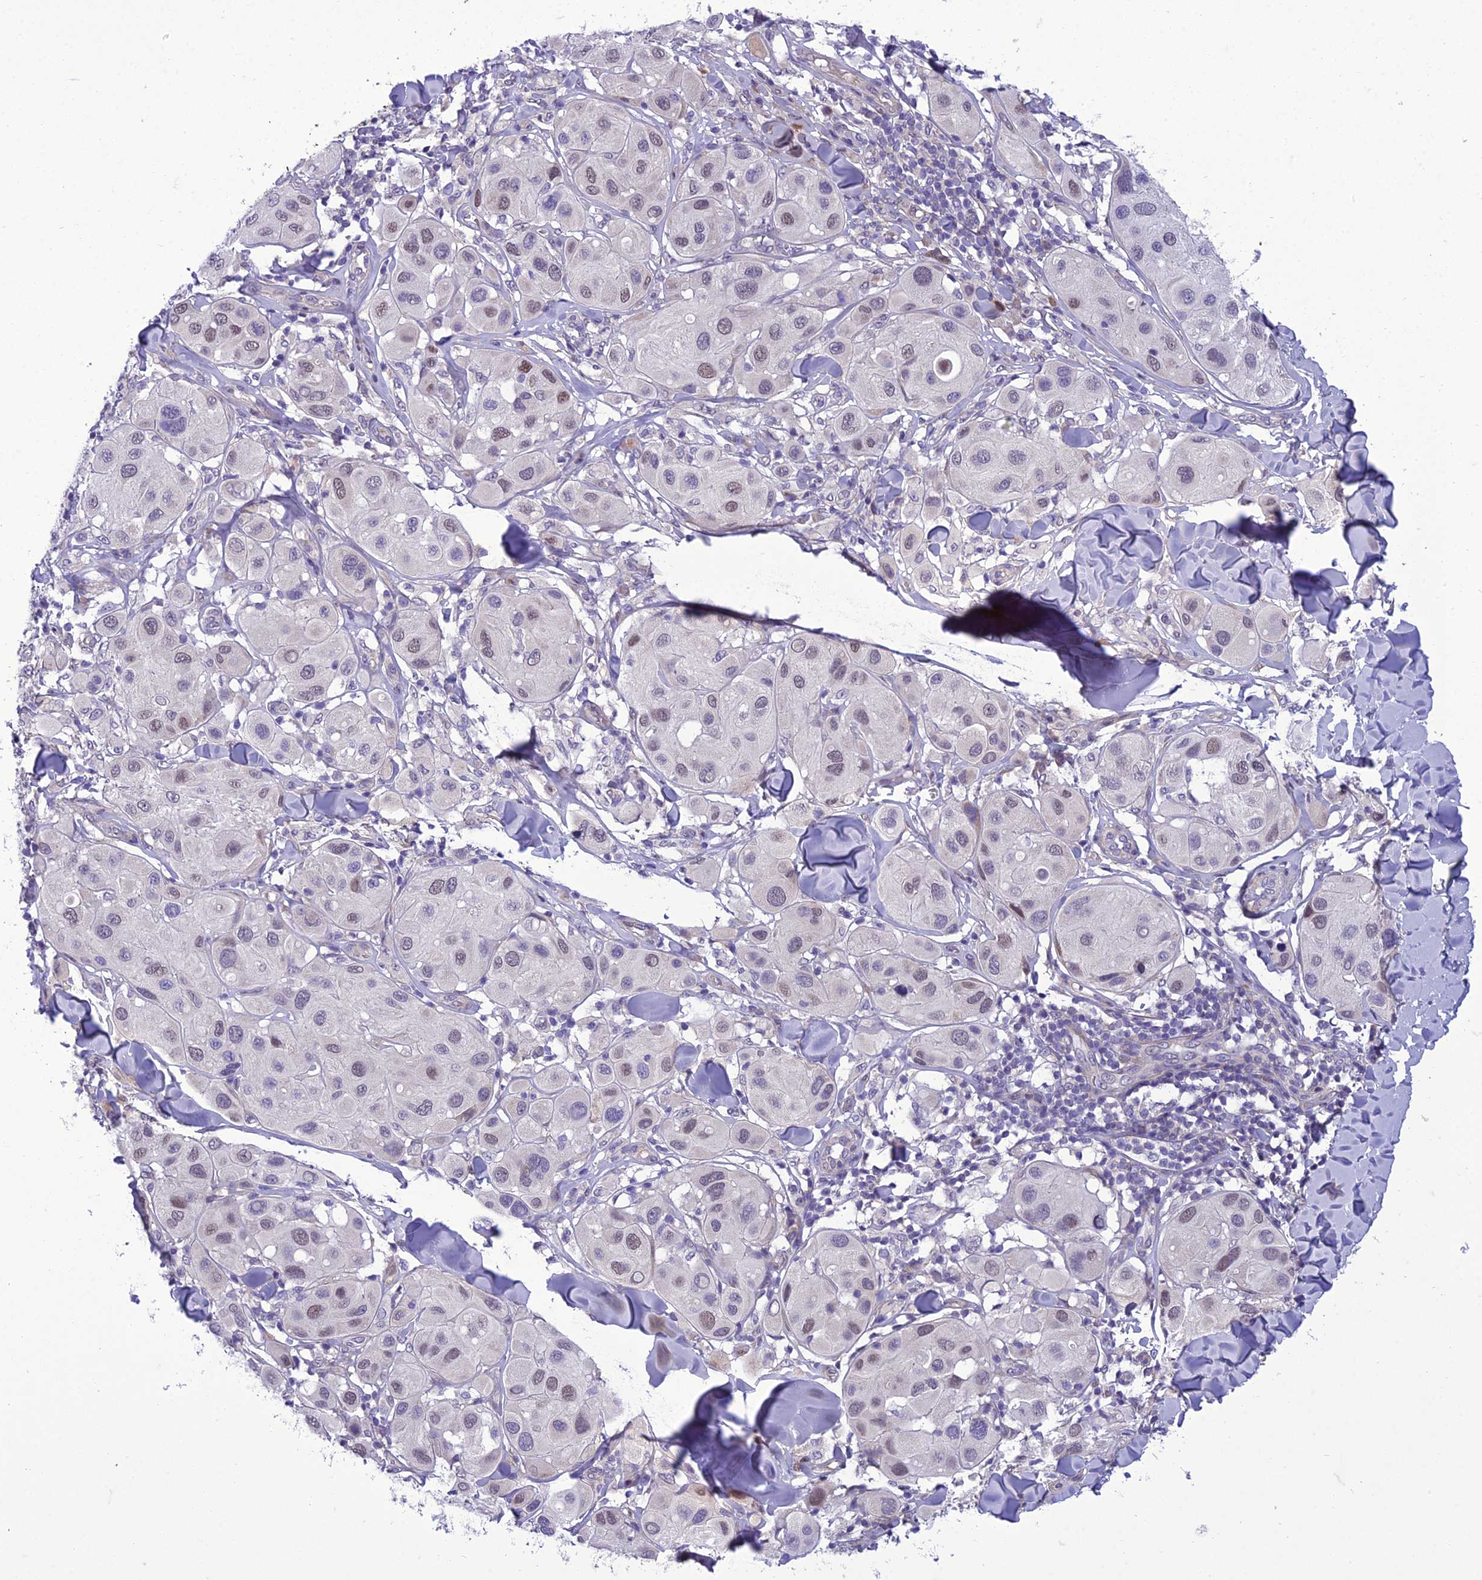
{"staining": {"intensity": "weak", "quantity": "25%-75%", "location": "nuclear"}, "tissue": "melanoma", "cell_type": "Tumor cells", "image_type": "cancer", "snomed": [{"axis": "morphology", "description": "Malignant melanoma, Metastatic site"}, {"axis": "topography", "description": "Skin"}], "caption": "Immunohistochemical staining of human melanoma exhibits weak nuclear protein staining in approximately 25%-75% of tumor cells.", "gene": "GAB4", "patient": {"sex": "male", "age": 41}}